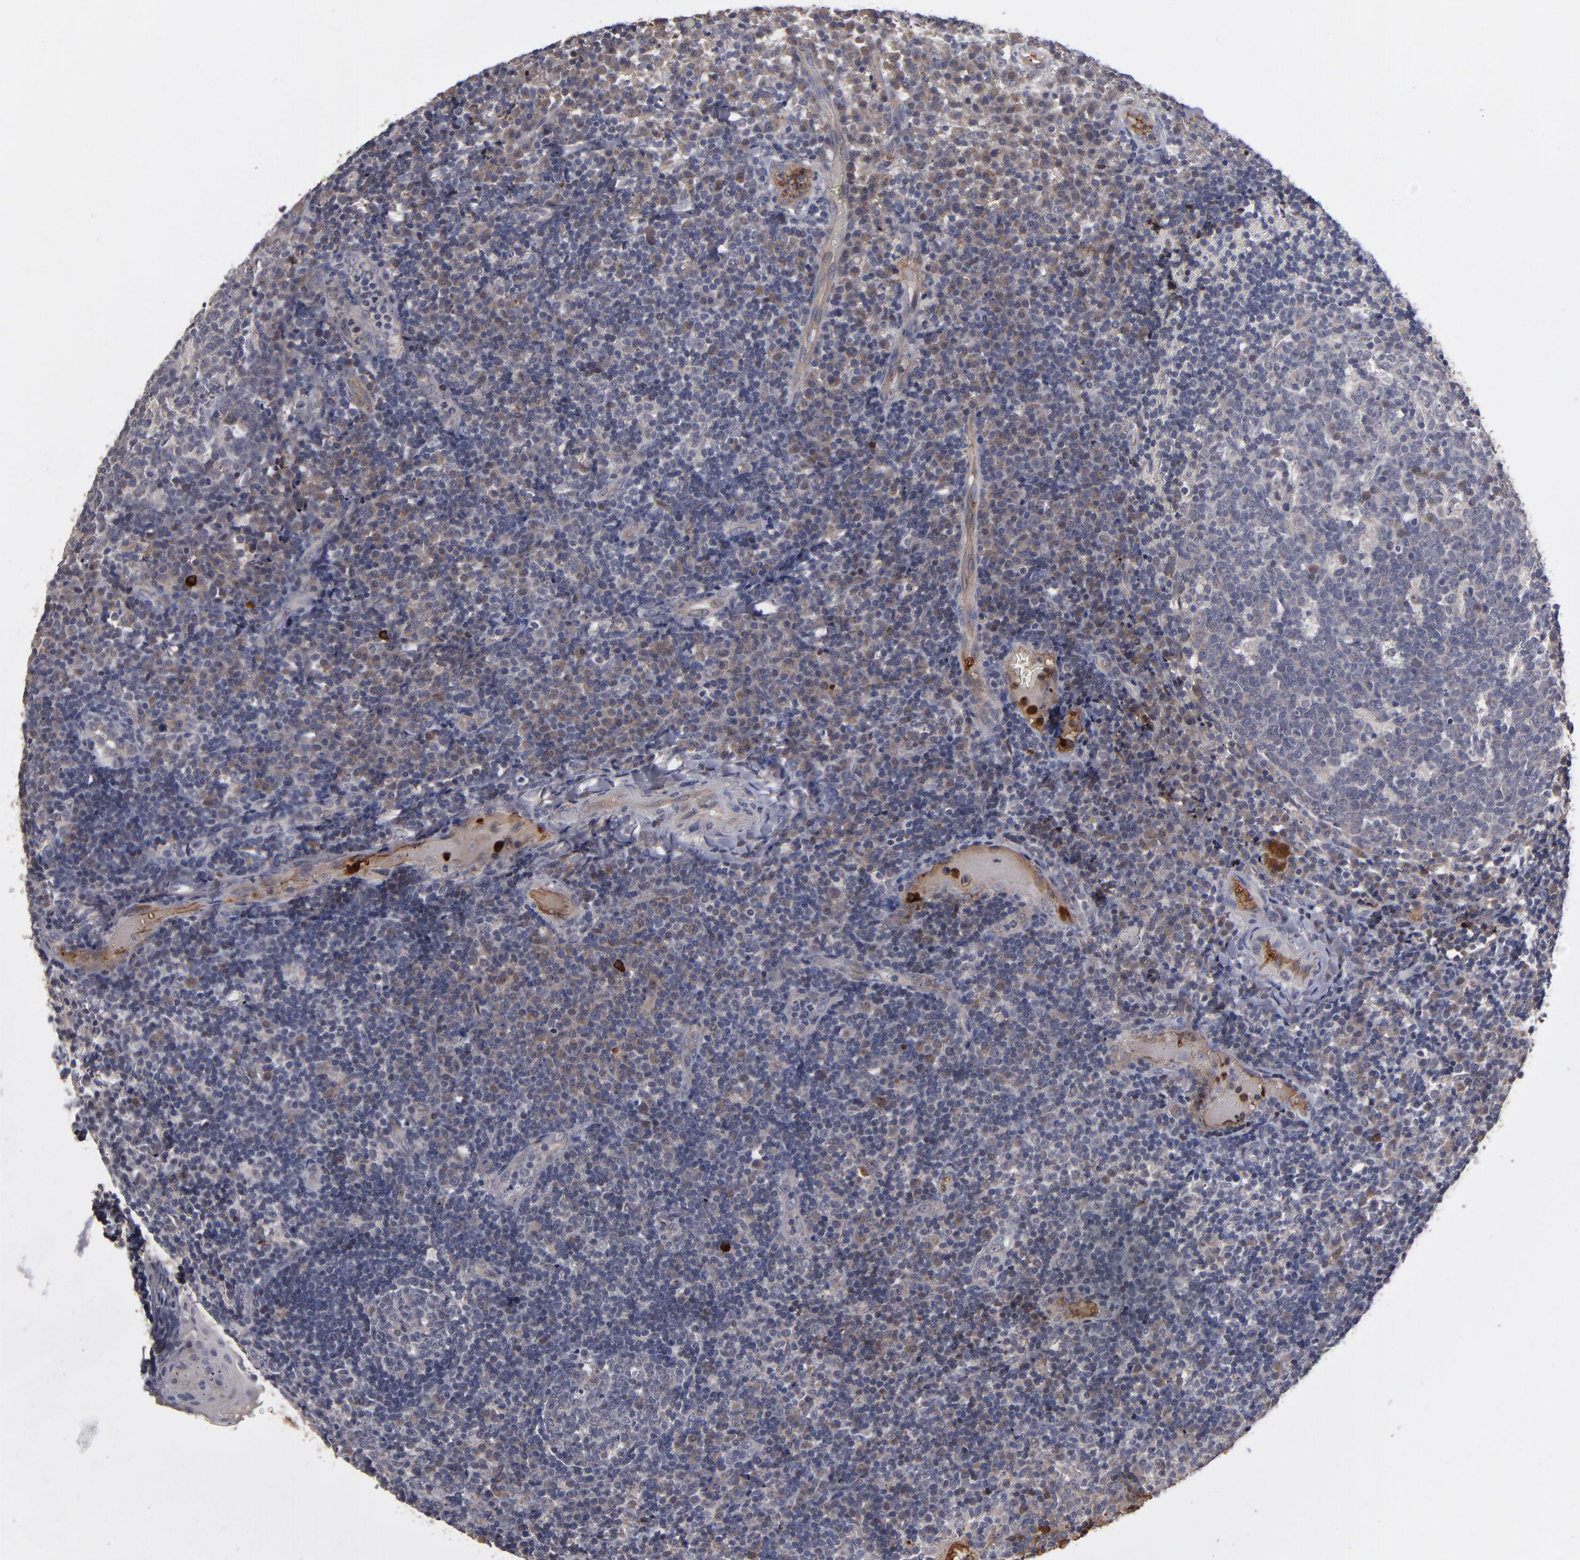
{"staining": {"intensity": "negative", "quantity": "none", "location": "none"}, "tissue": "tonsil", "cell_type": "Germinal center cells", "image_type": "normal", "snomed": [{"axis": "morphology", "description": "Normal tissue, NOS"}, {"axis": "topography", "description": "Tonsil"}], "caption": "IHC histopathology image of normal tonsil: human tonsil stained with DAB shows no significant protein staining in germinal center cells.", "gene": "EXD2", "patient": {"sex": "female", "age": 40}}